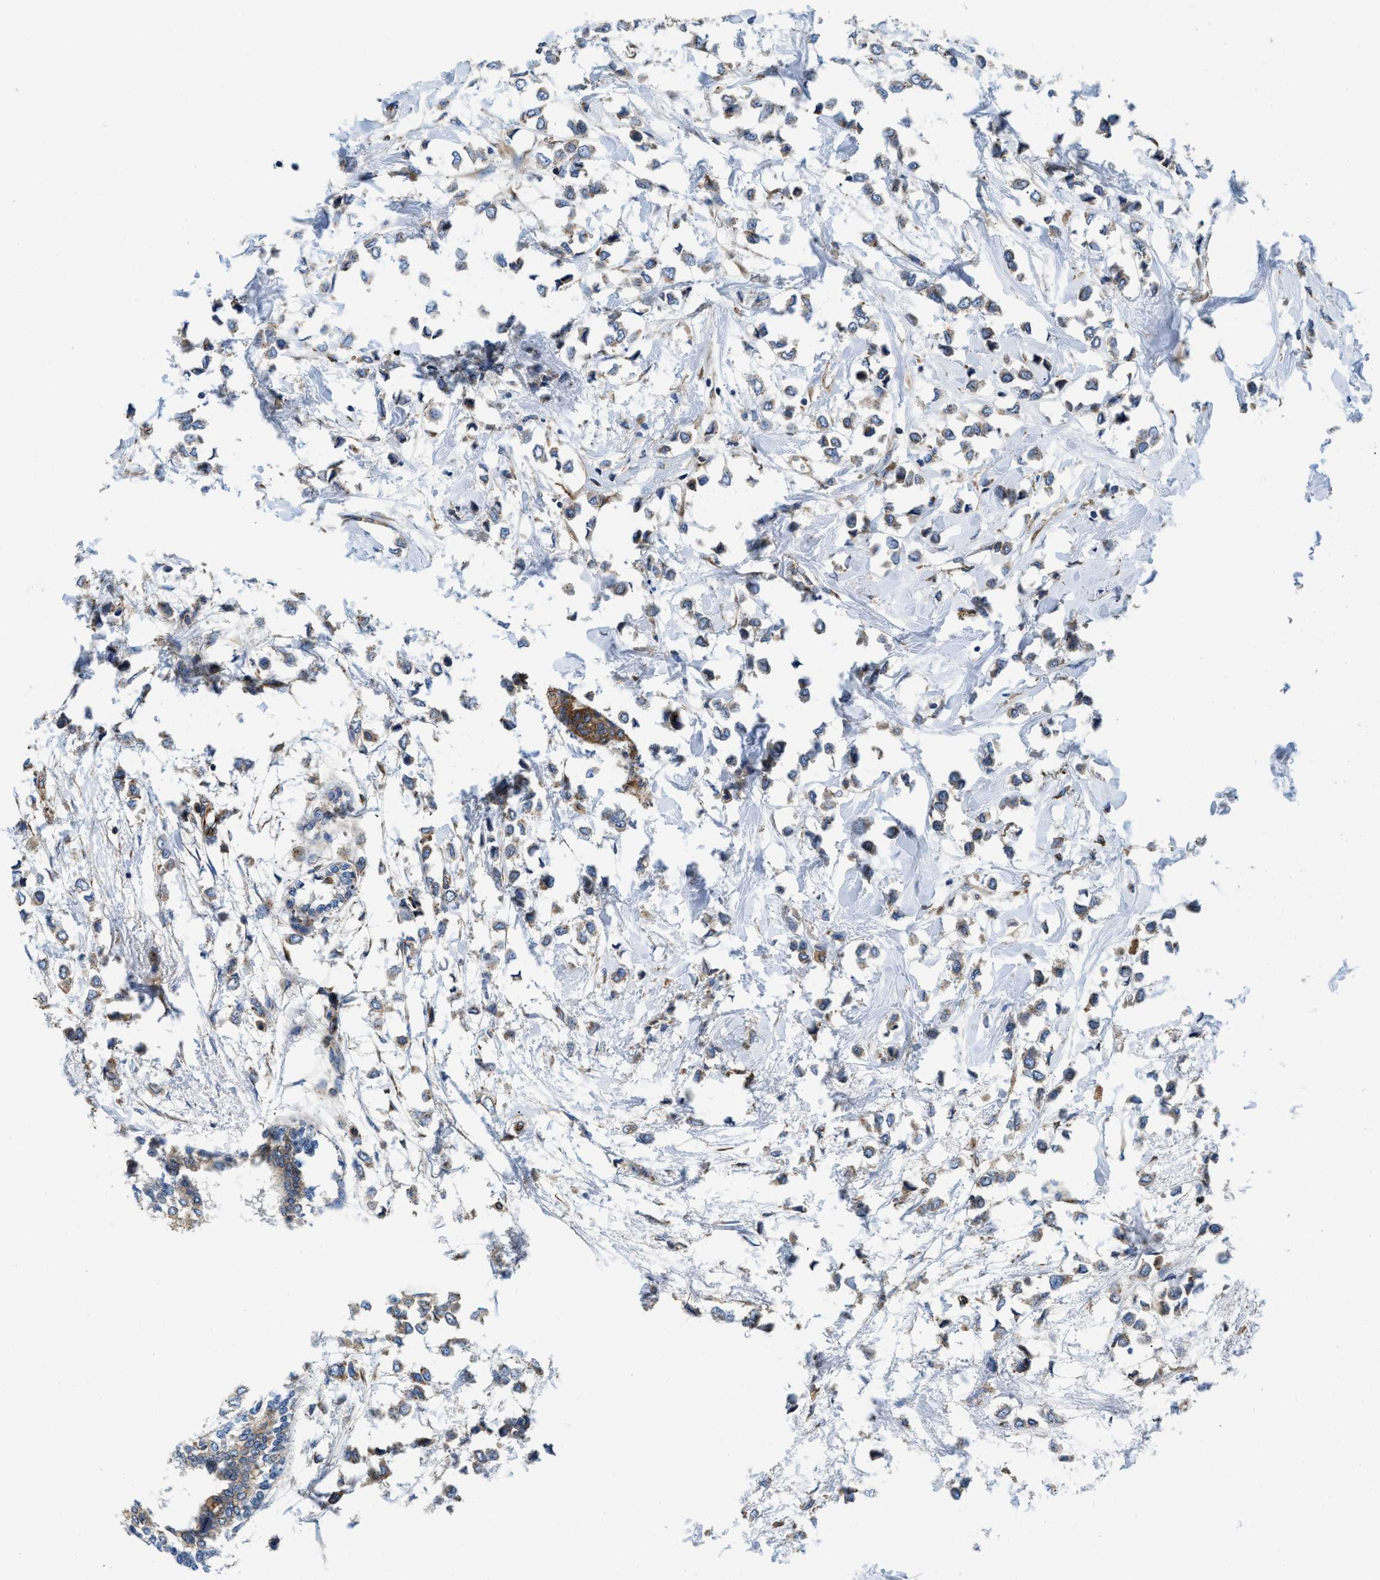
{"staining": {"intensity": "weak", "quantity": "25%-75%", "location": "cytoplasmic/membranous"}, "tissue": "breast cancer", "cell_type": "Tumor cells", "image_type": "cancer", "snomed": [{"axis": "morphology", "description": "Lobular carcinoma"}, {"axis": "topography", "description": "Breast"}], "caption": "Immunohistochemistry (IHC) image of neoplastic tissue: breast cancer (lobular carcinoma) stained using IHC reveals low levels of weak protein expression localized specifically in the cytoplasmic/membranous of tumor cells, appearing as a cytoplasmic/membranous brown color.", "gene": "HSD17B12", "patient": {"sex": "female", "age": 51}}